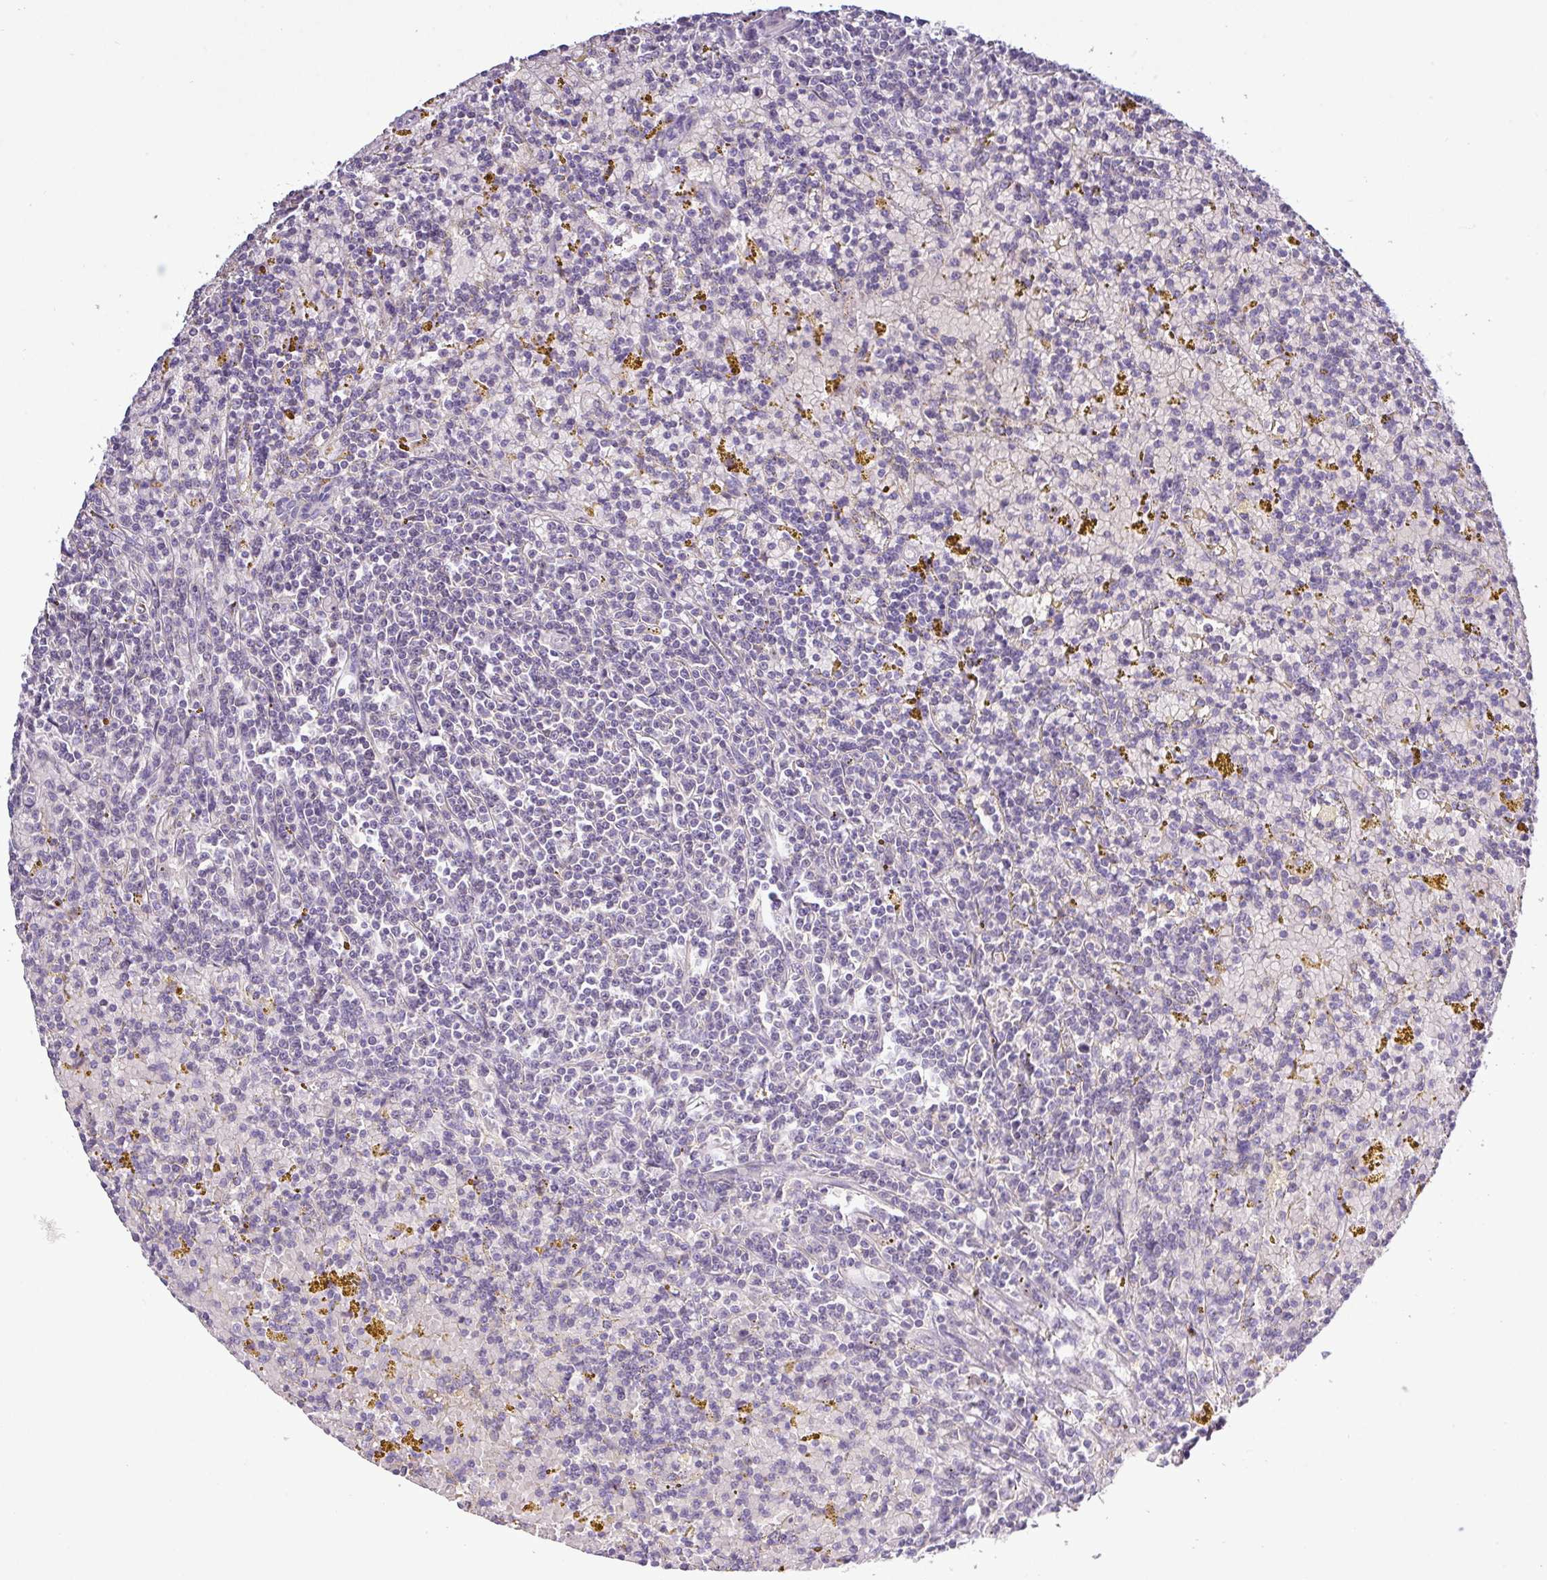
{"staining": {"intensity": "negative", "quantity": "none", "location": "none"}, "tissue": "lymphoma", "cell_type": "Tumor cells", "image_type": "cancer", "snomed": [{"axis": "morphology", "description": "Malignant lymphoma, non-Hodgkin's type, Low grade"}, {"axis": "topography", "description": "Spleen"}, {"axis": "topography", "description": "Lymph node"}], "caption": "This micrograph is of low-grade malignant lymphoma, non-Hodgkin's type stained with IHC to label a protein in brown with the nuclei are counter-stained blue. There is no positivity in tumor cells.", "gene": "TMEM62", "patient": {"sex": "female", "age": 66}}